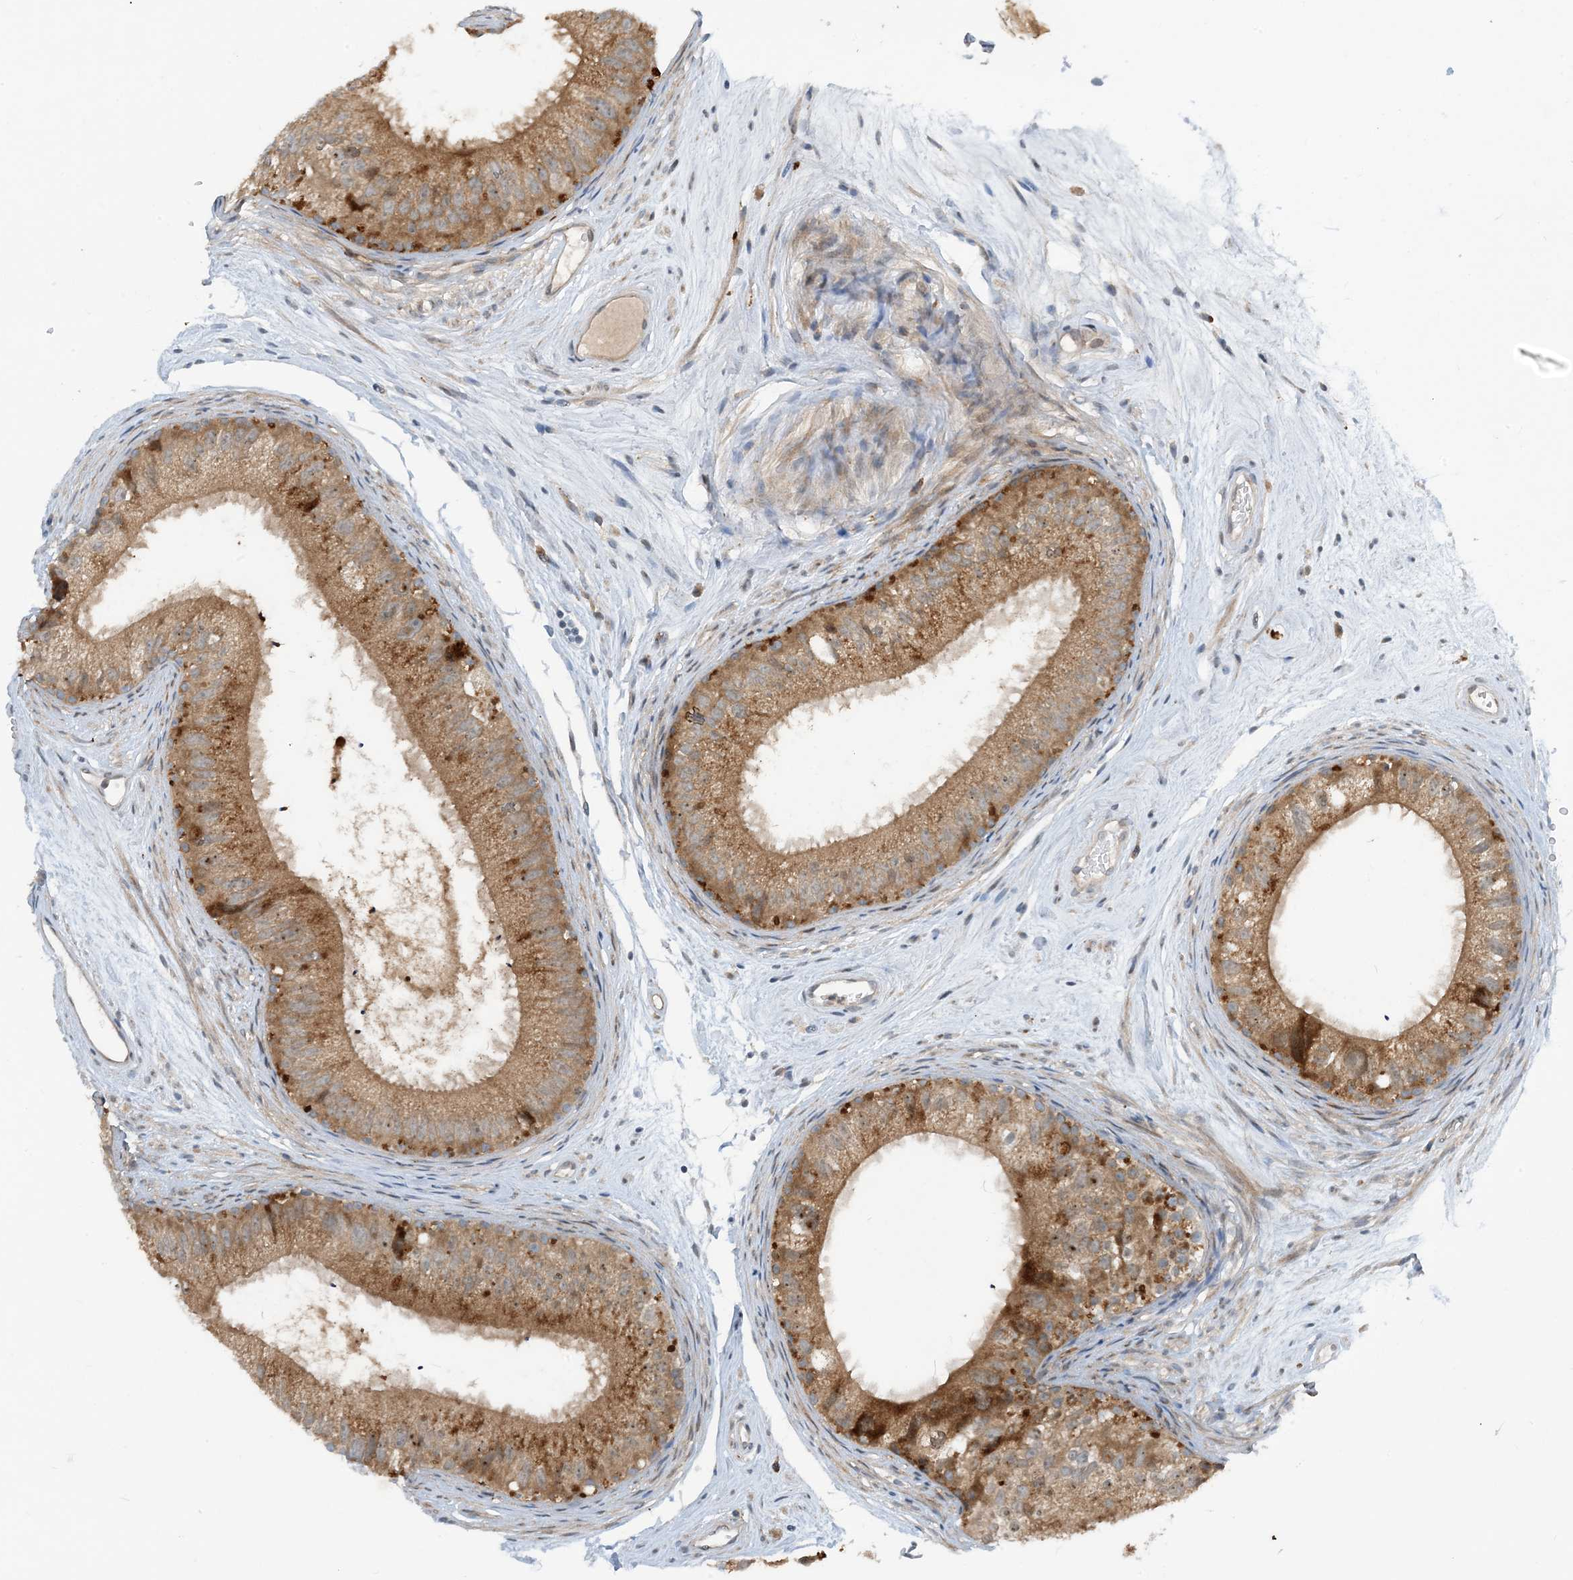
{"staining": {"intensity": "moderate", "quantity": ">75%", "location": "cytoplasmic/membranous"}, "tissue": "epididymis", "cell_type": "Glandular cells", "image_type": "normal", "snomed": [{"axis": "morphology", "description": "Normal tissue, NOS"}, {"axis": "topography", "description": "Epididymis"}], "caption": "Epididymis stained with immunohistochemistry (IHC) exhibits moderate cytoplasmic/membranous expression in about >75% of glandular cells. (DAB (3,3'-diaminobenzidine) IHC, brown staining for protein, blue staining for nuclei).", "gene": "PHOSPHO2", "patient": {"sex": "male", "age": 77}}